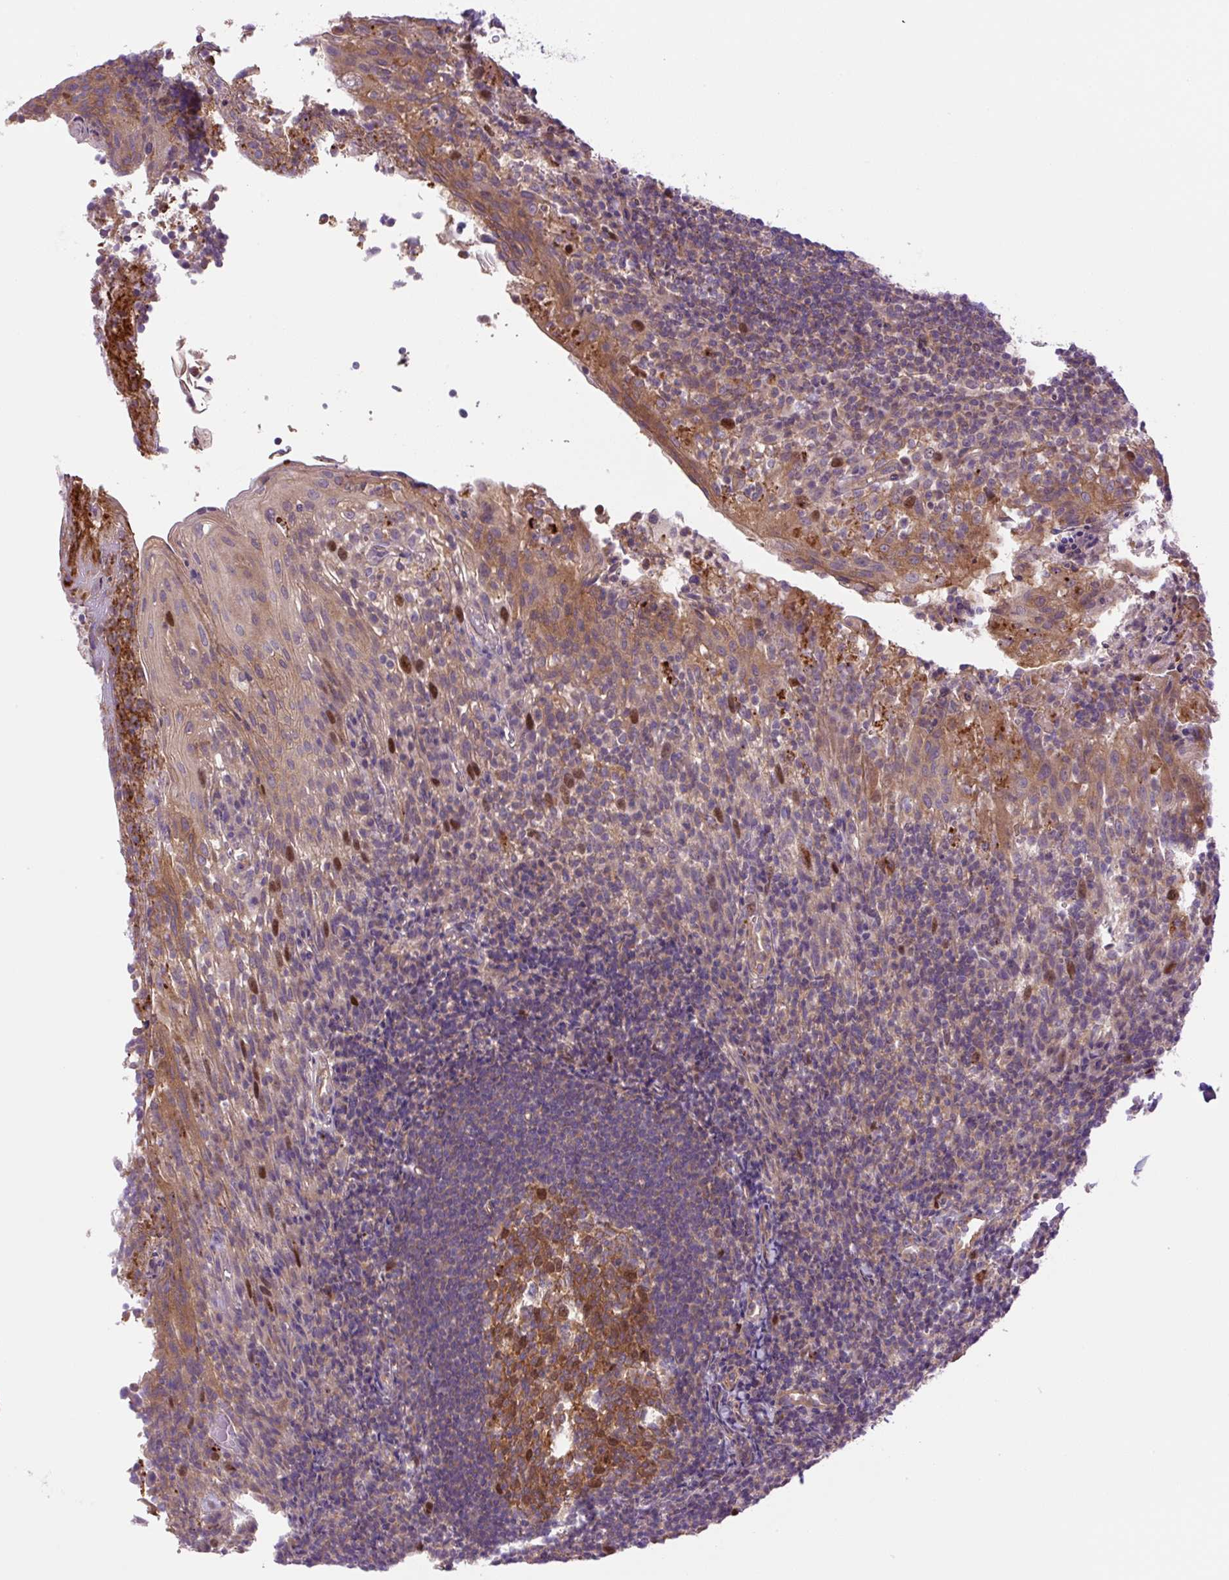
{"staining": {"intensity": "strong", "quantity": ">75%", "location": "cytoplasmic/membranous,nuclear"}, "tissue": "tonsil", "cell_type": "Germinal center cells", "image_type": "normal", "snomed": [{"axis": "morphology", "description": "Normal tissue, NOS"}, {"axis": "topography", "description": "Tonsil"}], "caption": "DAB immunohistochemical staining of benign human tonsil demonstrates strong cytoplasmic/membranous,nuclear protein staining in about >75% of germinal center cells.", "gene": "KIFC1", "patient": {"sex": "female", "age": 10}}